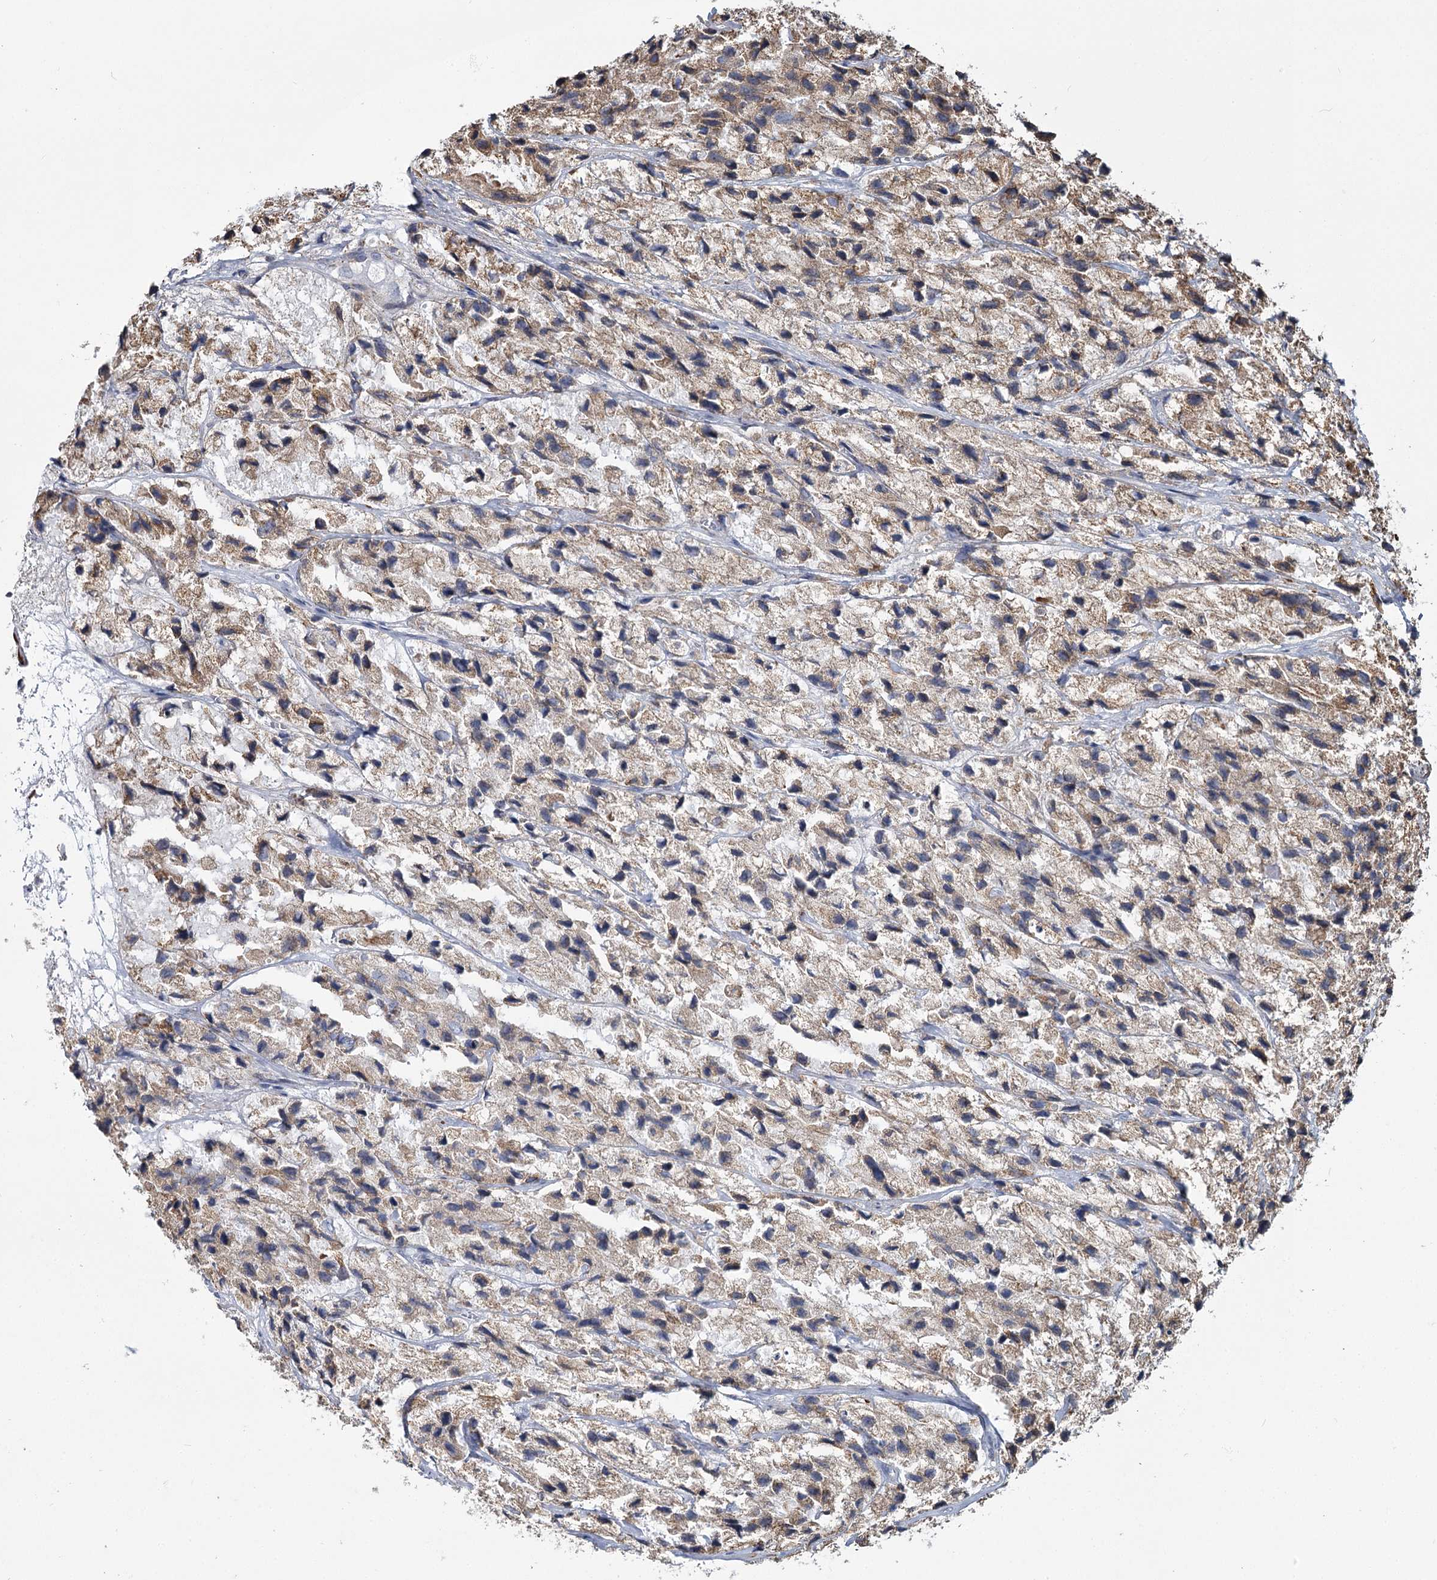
{"staining": {"intensity": "weak", "quantity": "25%-75%", "location": "cytoplasmic/membranous"}, "tissue": "prostate cancer", "cell_type": "Tumor cells", "image_type": "cancer", "snomed": [{"axis": "morphology", "description": "Adenocarcinoma, High grade"}, {"axis": "topography", "description": "Prostate"}], "caption": "Brown immunohistochemical staining in human high-grade adenocarcinoma (prostate) displays weak cytoplasmic/membranous positivity in about 25%-75% of tumor cells. Nuclei are stained in blue.", "gene": "ZCCHC9", "patient": {"sex": "male", "age": 66}}